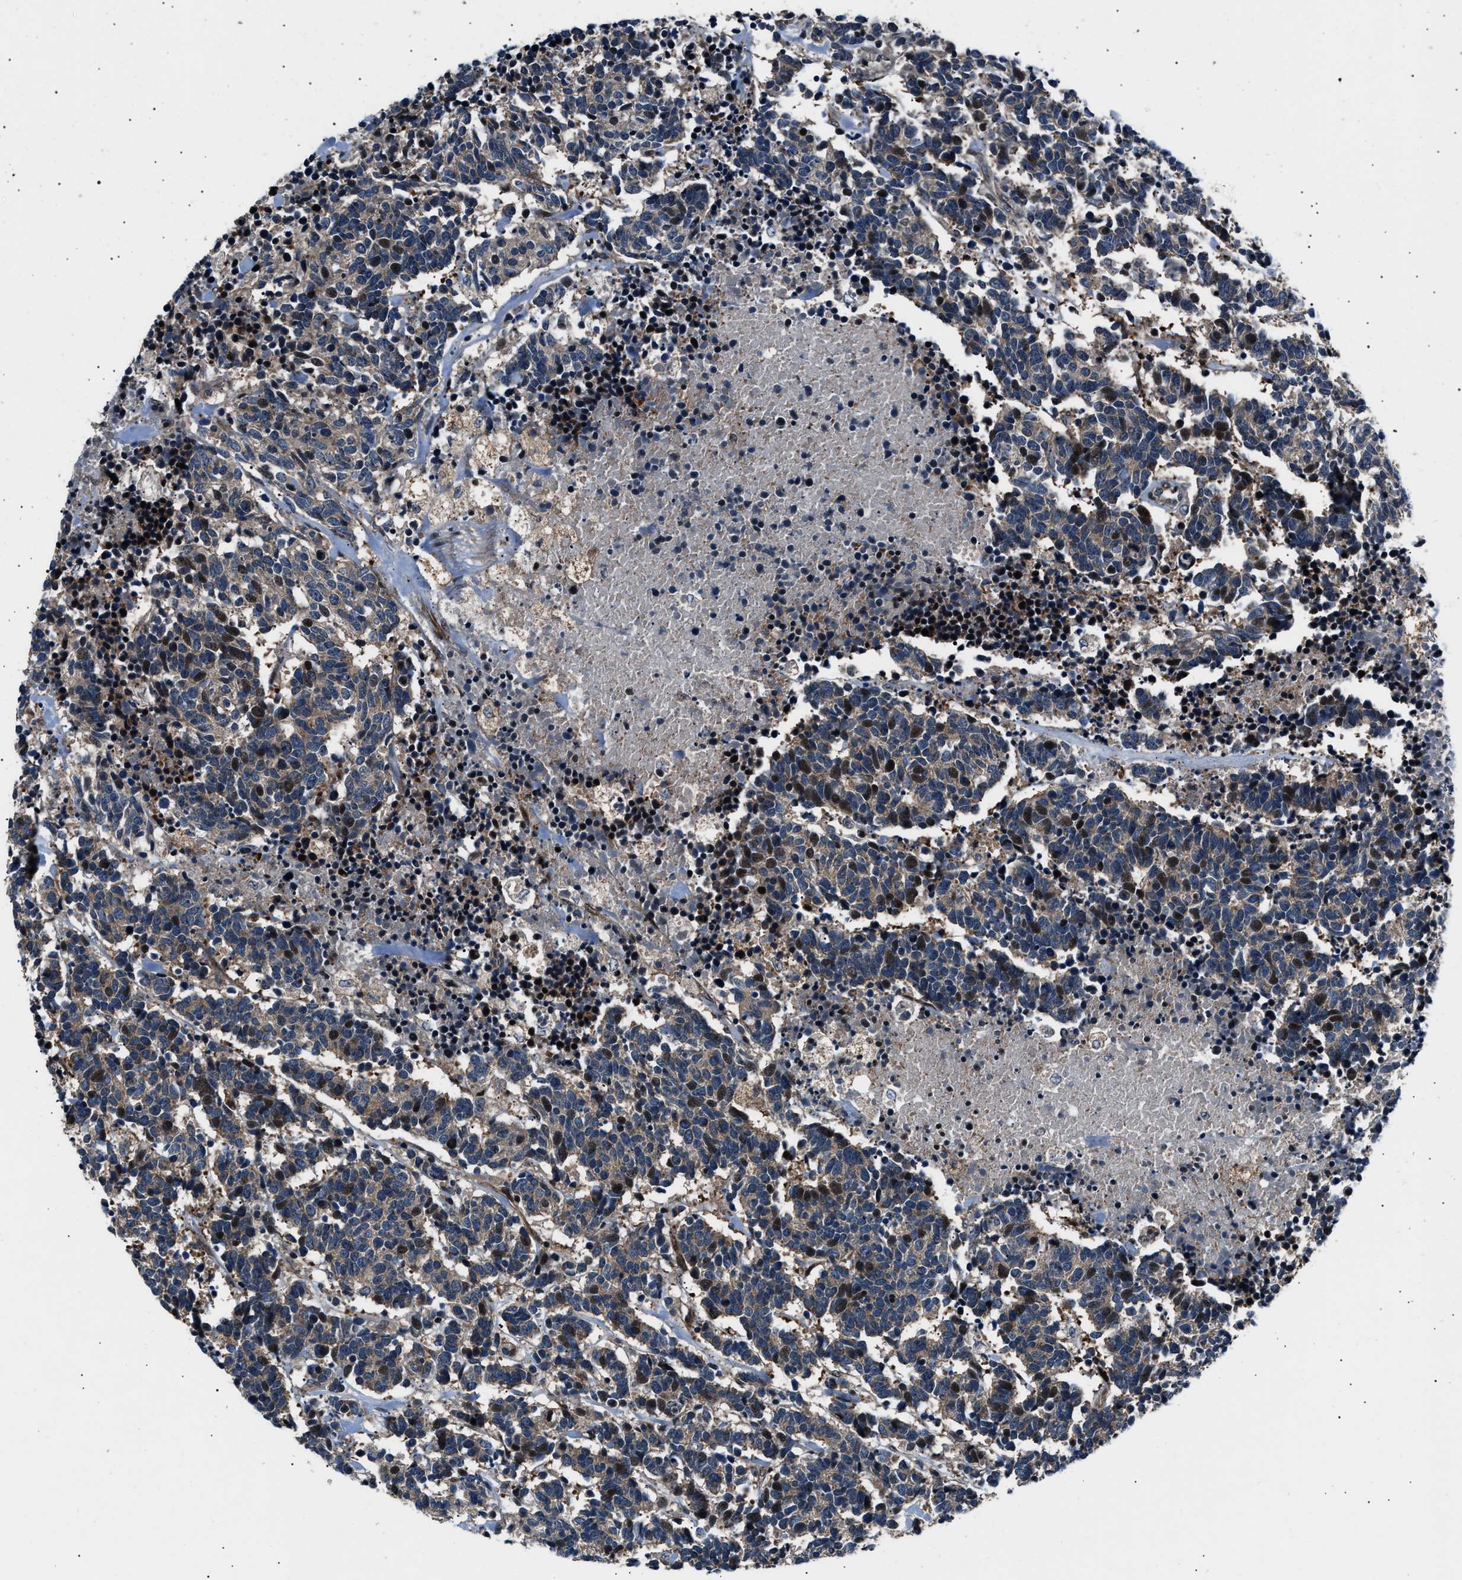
{"staining": {"intensity": "moderate", "quantity": "<25%", "location": "nuclear"}, "tissue": "carcinoid", "cell_type": "Tumor cells", "image_type": "cancer", "snomed": [{"axis": "morphology", "description": "Carcinoma, NOS"}, {"axis": "morphology", "description": "Carcinoid, malignant, NOS"}, {"axis": "topography", "description": "Urinary bladder"}], "caption": "Immunohistochemical staining of carcinoid shows low levels of moderate nuclear protein staining in about <25% of tumor cells.", "gene": "DYNC2I1", "patient": {"sex": "male", "age": 57}}